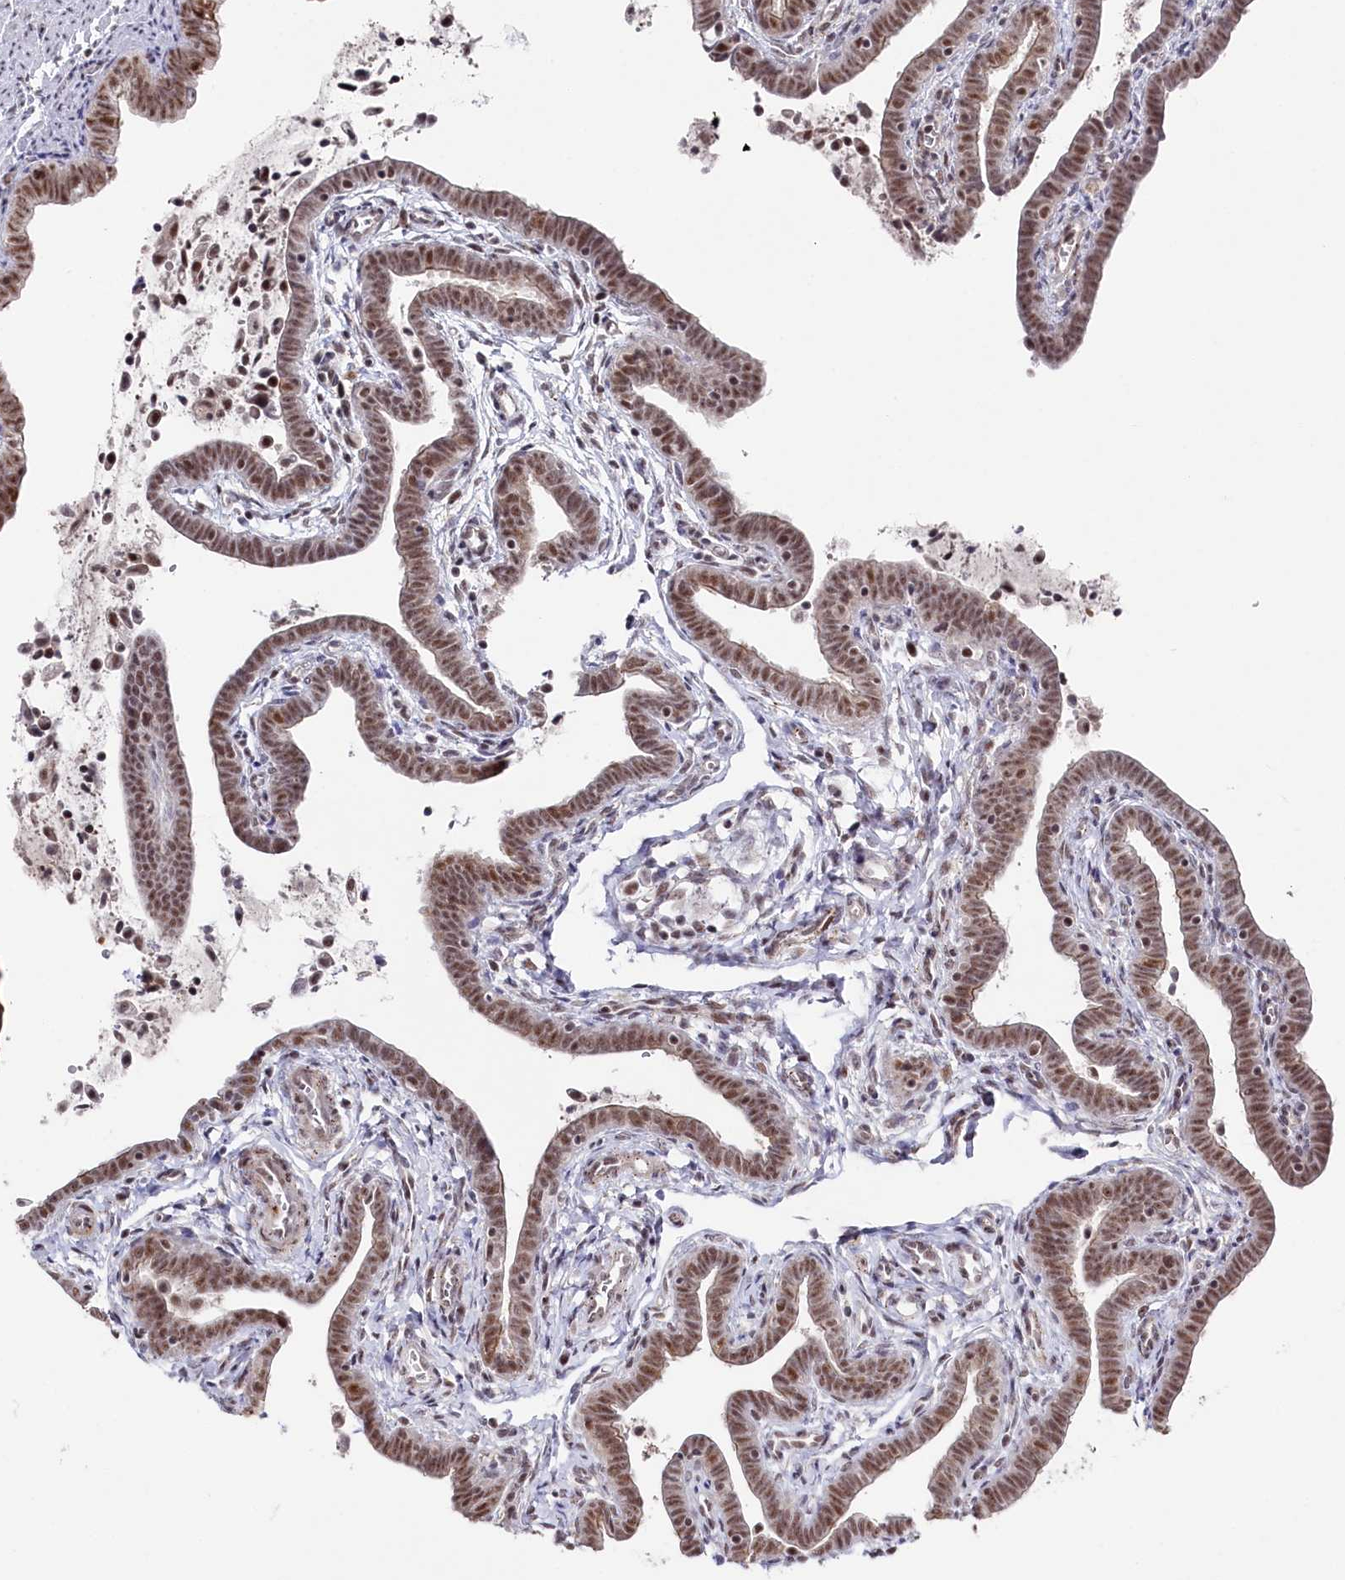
{"staining": {"intensity": "strong", "quantity": ">75%", "location": "nuclear"}, "tissue": "fallopian tube", "cell_type": "Glandular cells", "image_type": "normal", "snomed": [{"axis": "morphology", "description": "Normal tissue, NOS"}, {"axis": "topography", "description": "Fallopian tube"}], "caption": "IHC staining of unremarkable fallopian tube, which reveals high levels of strong nuclear positivity in approximately >75% of glandular cells indicating strong nuclear protein positivity. The staining was performed using DAB (brown) for protein detection and nuclei were counterstained in hematoxylin (blue).", "gene": "POLR2H", "patient": {"sex": "female", "age": 36}}